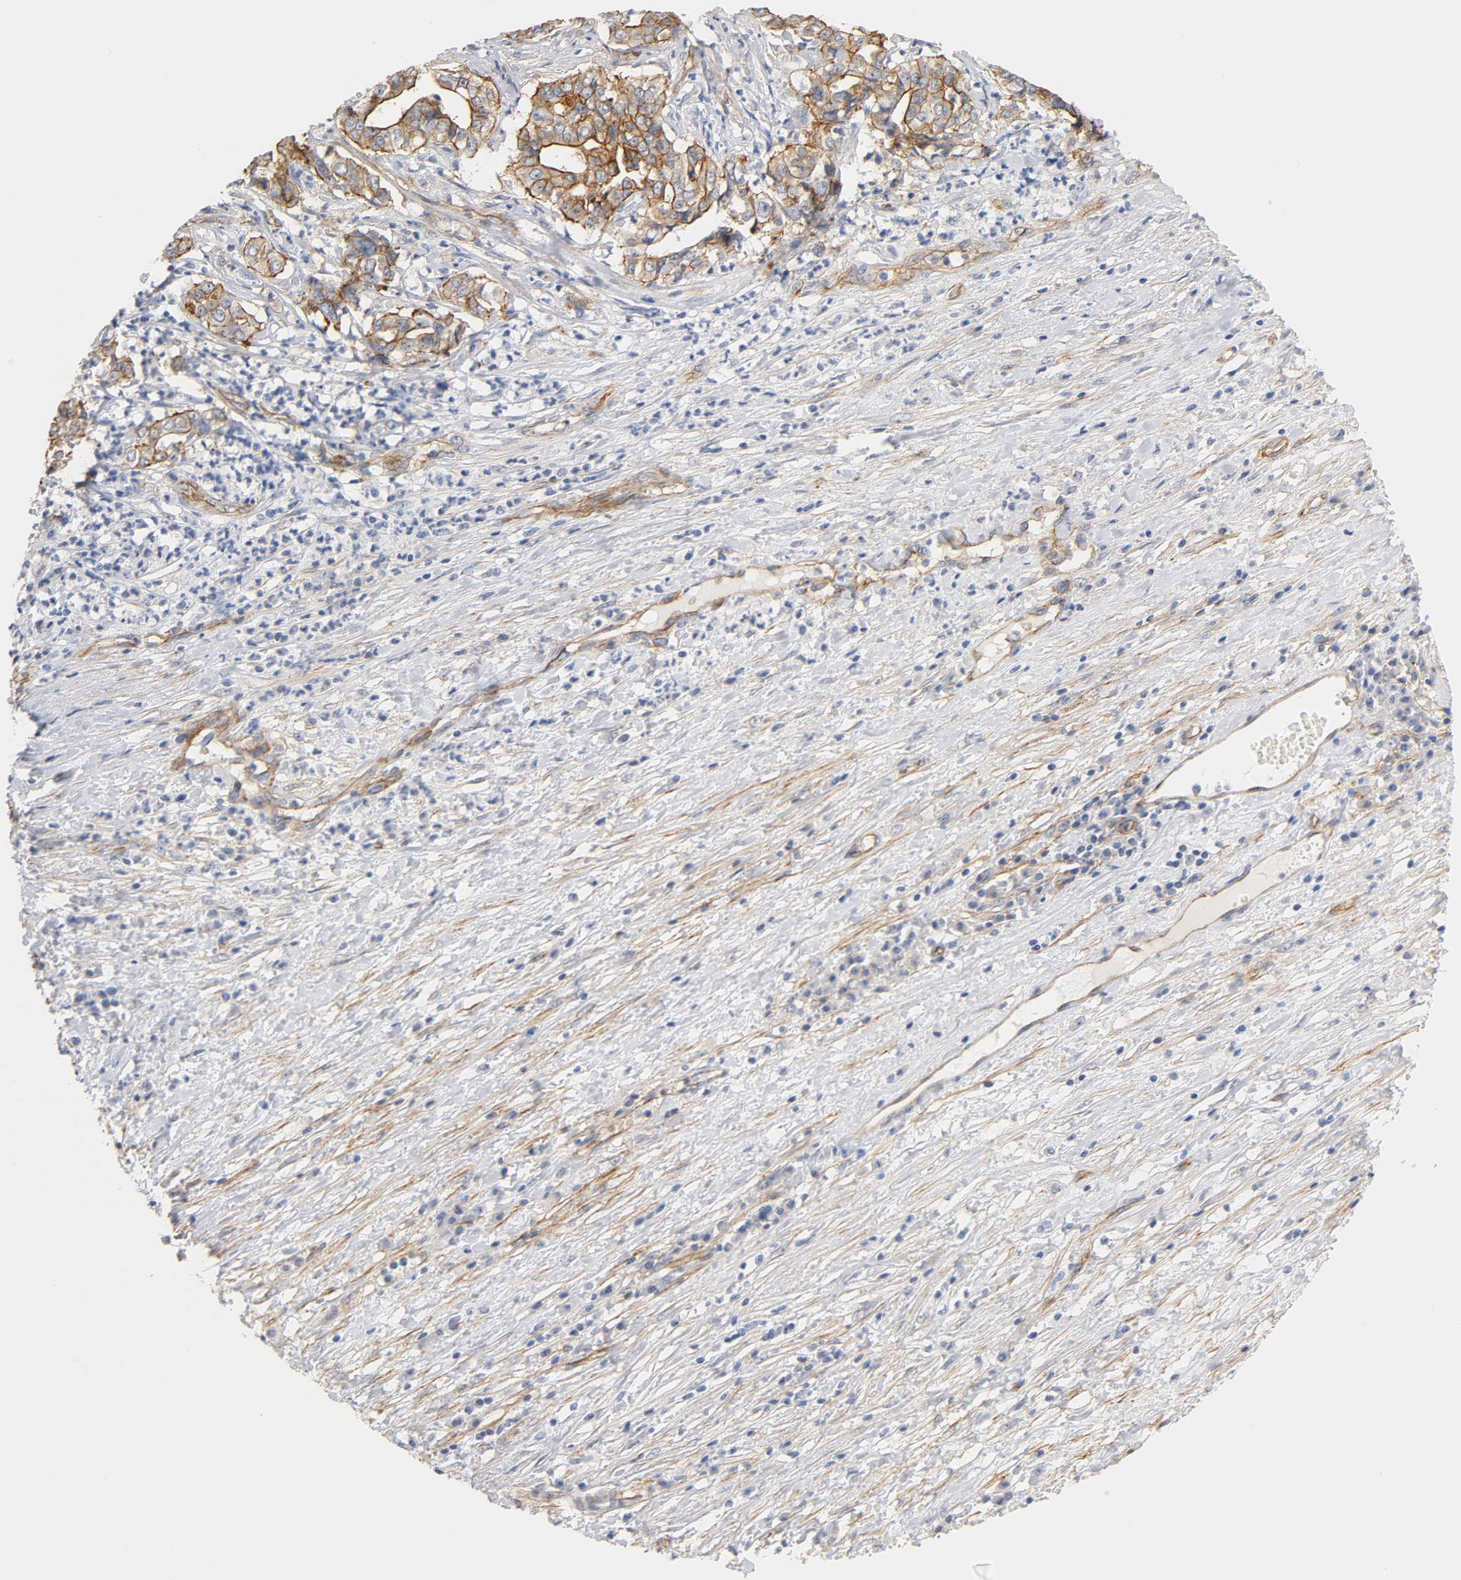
{"staining": {"intensity": "moderate", "quantity": ">75%", "location": "cytoplasmic/membranous"}, "tissue": "liver cancer", "cell_type": "Tumor cells", "image_type": "cancer", "snomed": [{"axis": "morphology", "description": "Cholangiocarcinoma"}, {"axis": "topography", "description": "Liver"}], "caption": "This is an image of immunohistochemistry (IHC) staining of liver cholangiocarcinoma, which shows moderate positivity in the cytoplasmic/membranous of tumor cells.", "gene": "SPTAN1", "patient": {"sex": "female", "age": 61}}